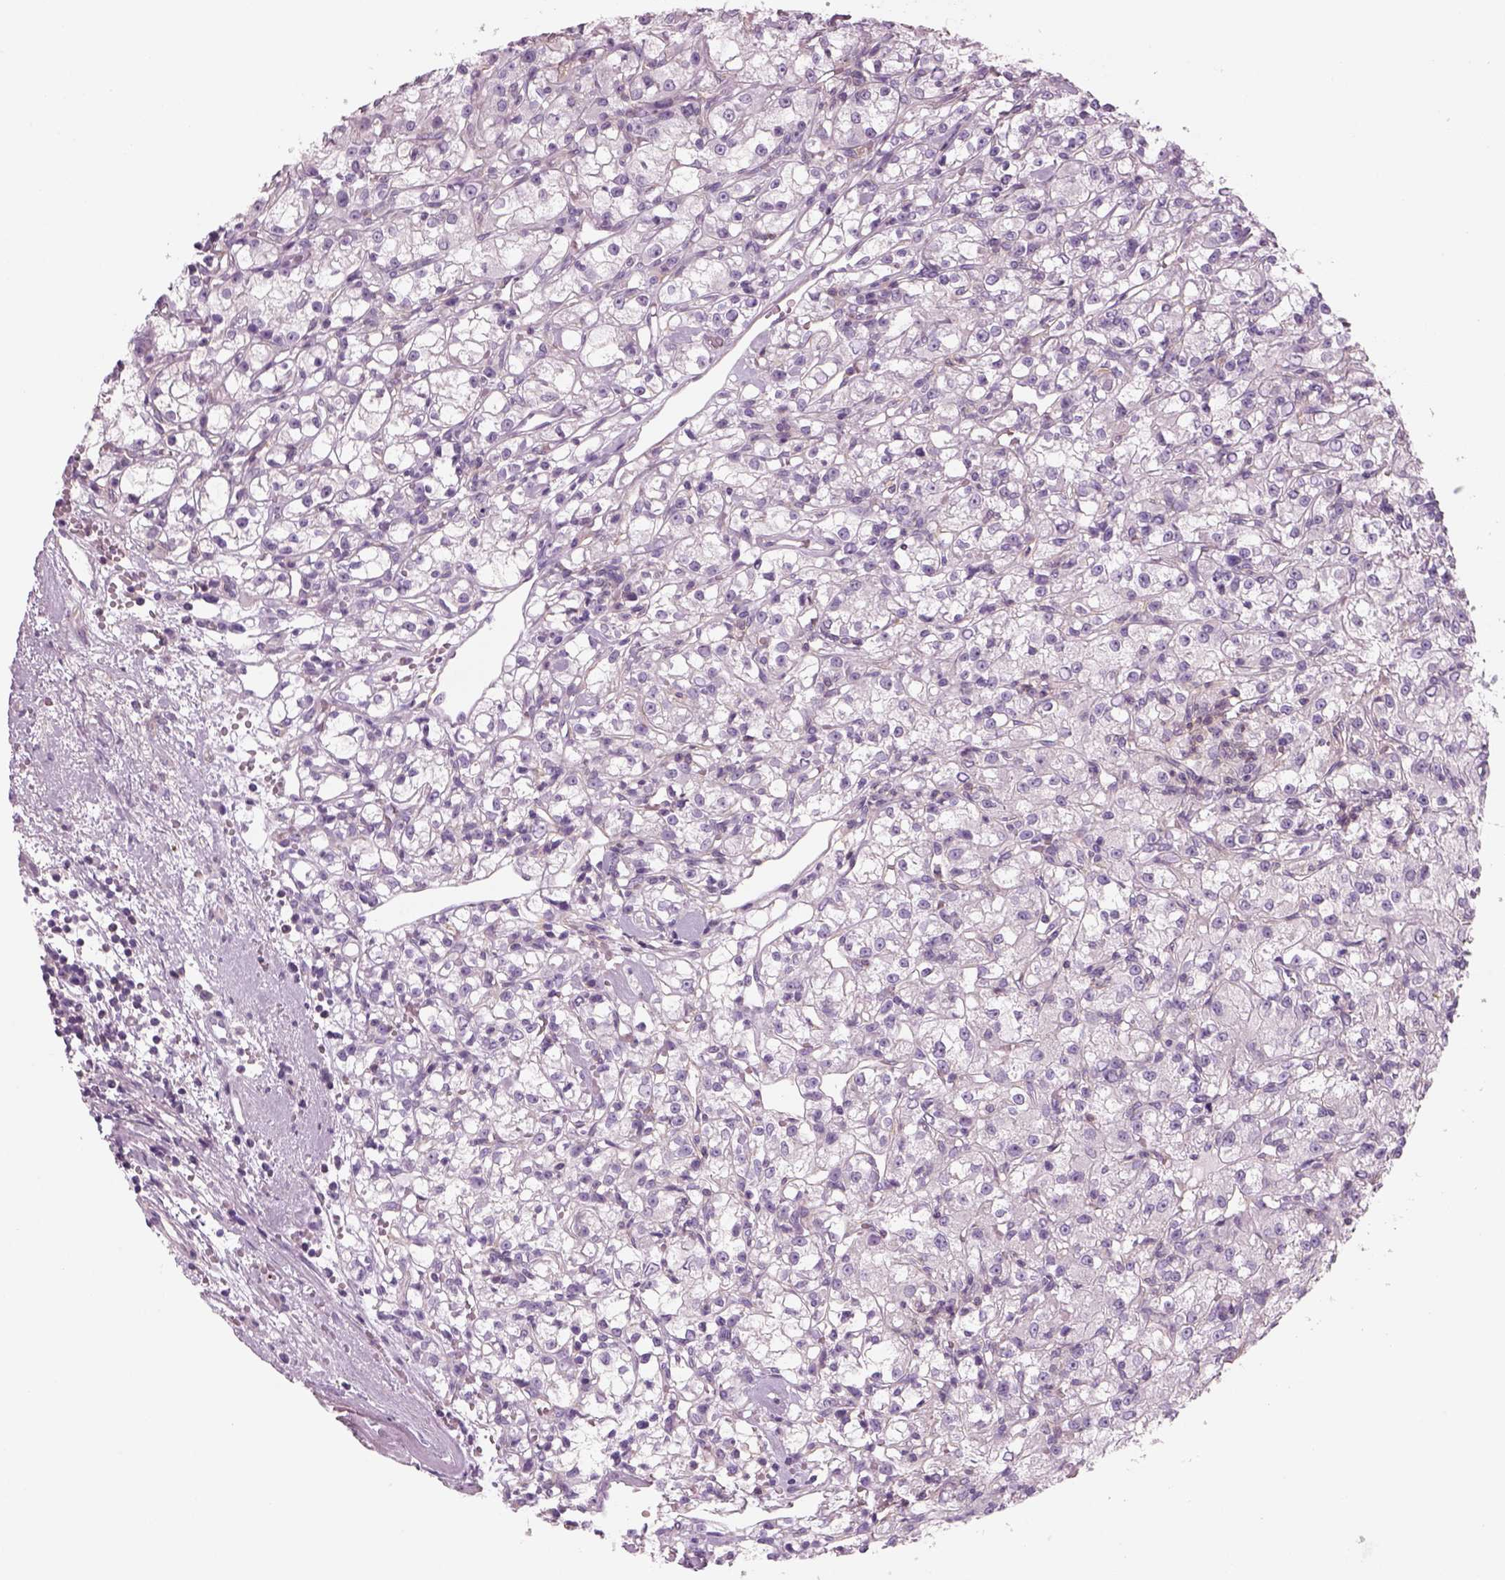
{"staining": {"intensity": "negative", "quantity": "none", "location": "none"}, "tissue": "renal cancer", "cell_type": "Tumor cells", "image_type": "cancer", "snomed": [{"axis": "morphology", "description": "Adenocarcinoma, NOS"}, {"axis": "topography", "description": "Kidney"}], "caption": "A micrograph of human adenocarcinoma (renal) is negative for staining in tumor cells.", "gene": "SLC1A7", "patient": {"sex": "female", "age": 59}}